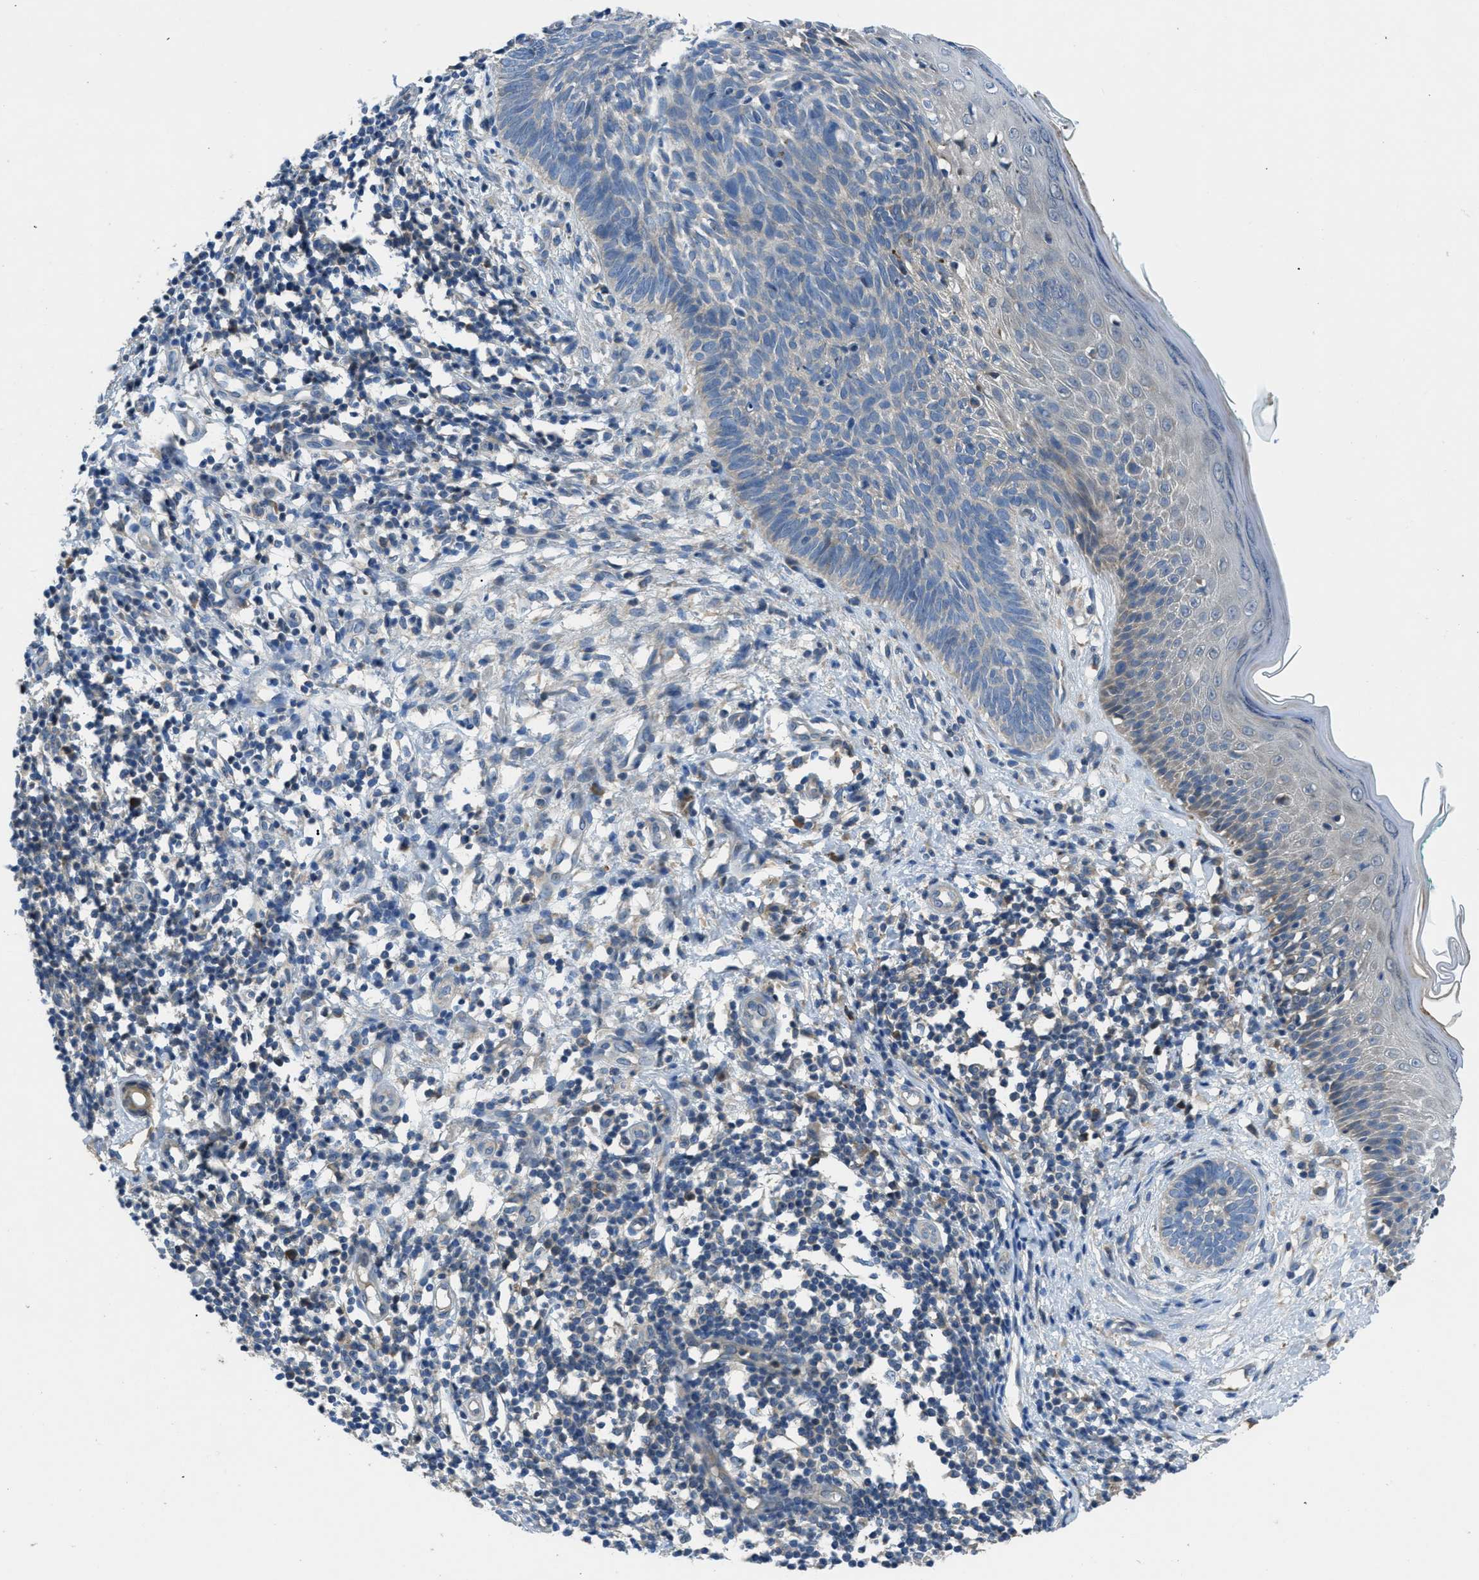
{"staining": {"intensity": "negative", "quantity": "none", "location": "none"}, "tissue": "skin cancer", "cell_type": "Tumor cells", "image_type": "cancer", "snomed": [{"axis": "morphology", "description": "Basal cell carcinoma"}, {"axis": "topography", "description": "Skin"}], "caption": "An immunohistochemistry histopathology image of skin basal cell carcinoma is shown. There is no staining in tumor cells of skin basal cell carcinoma. (DAB IHC, high magnification).", "gene": "MAP3K20", "patient": {"sex": "male", "age": 60}}